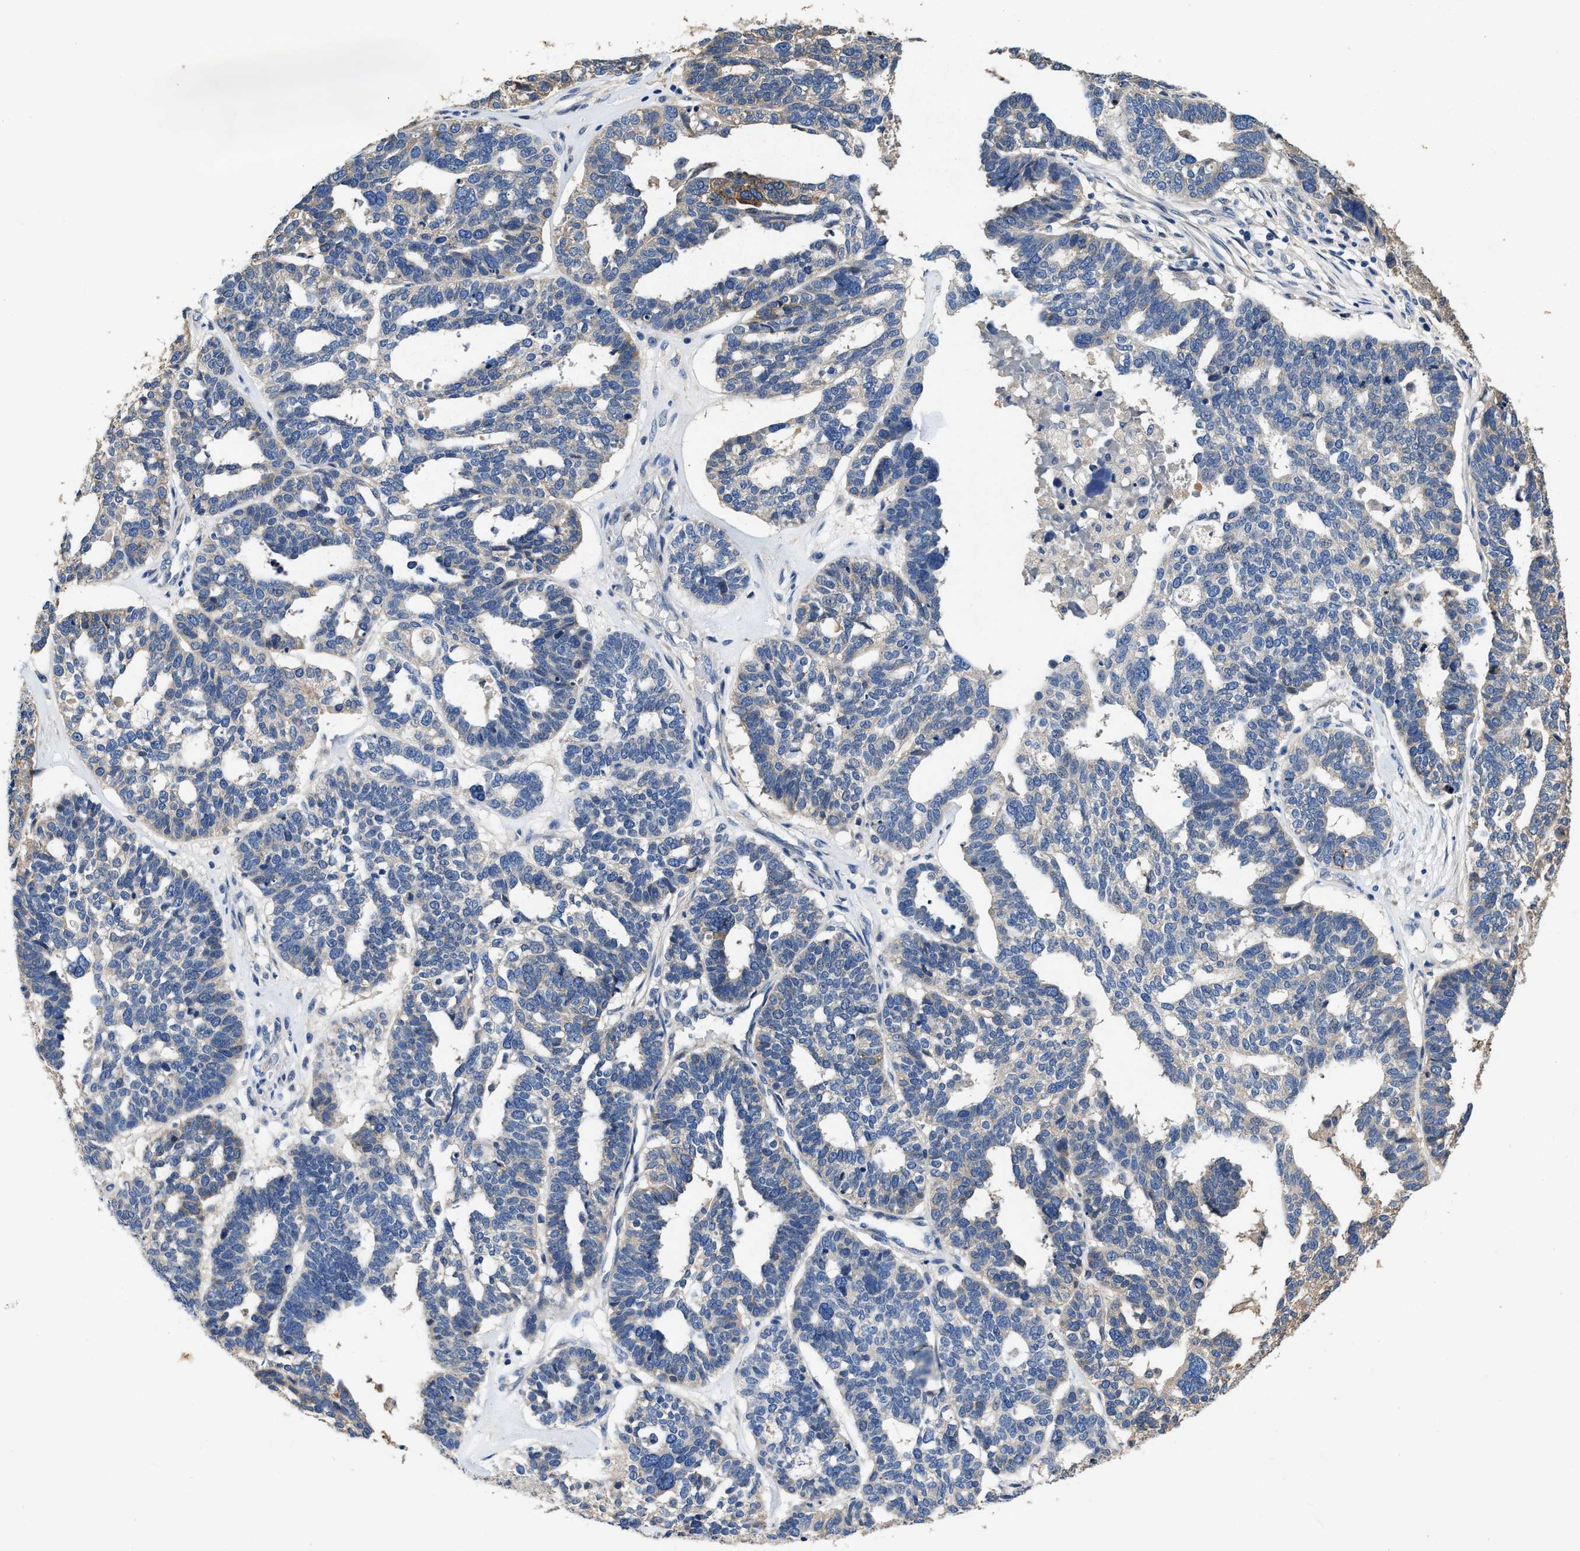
{"staining": {"intensity": "moderate", "quantity": "<25%", "location": "cytoplasmic/membranous"}, "tissue": "ovarian cancer", "cell_type": "Tumor cells", "image_type": "cancer", "snomed": [{"axis": "morphology", "description": "Cystadenocarcinoma, serous, NOS"}, {"axis": "topography", "description": "Ovary"}], "caption": "Ovarian cancer tissue demonstrates moderate cytoplasmic/membranous expression in about <25% of tumor cells, visualized by immunohistochemistry.", "gene": "PEG10", "patient": {"sex": "female", "age": 59}}